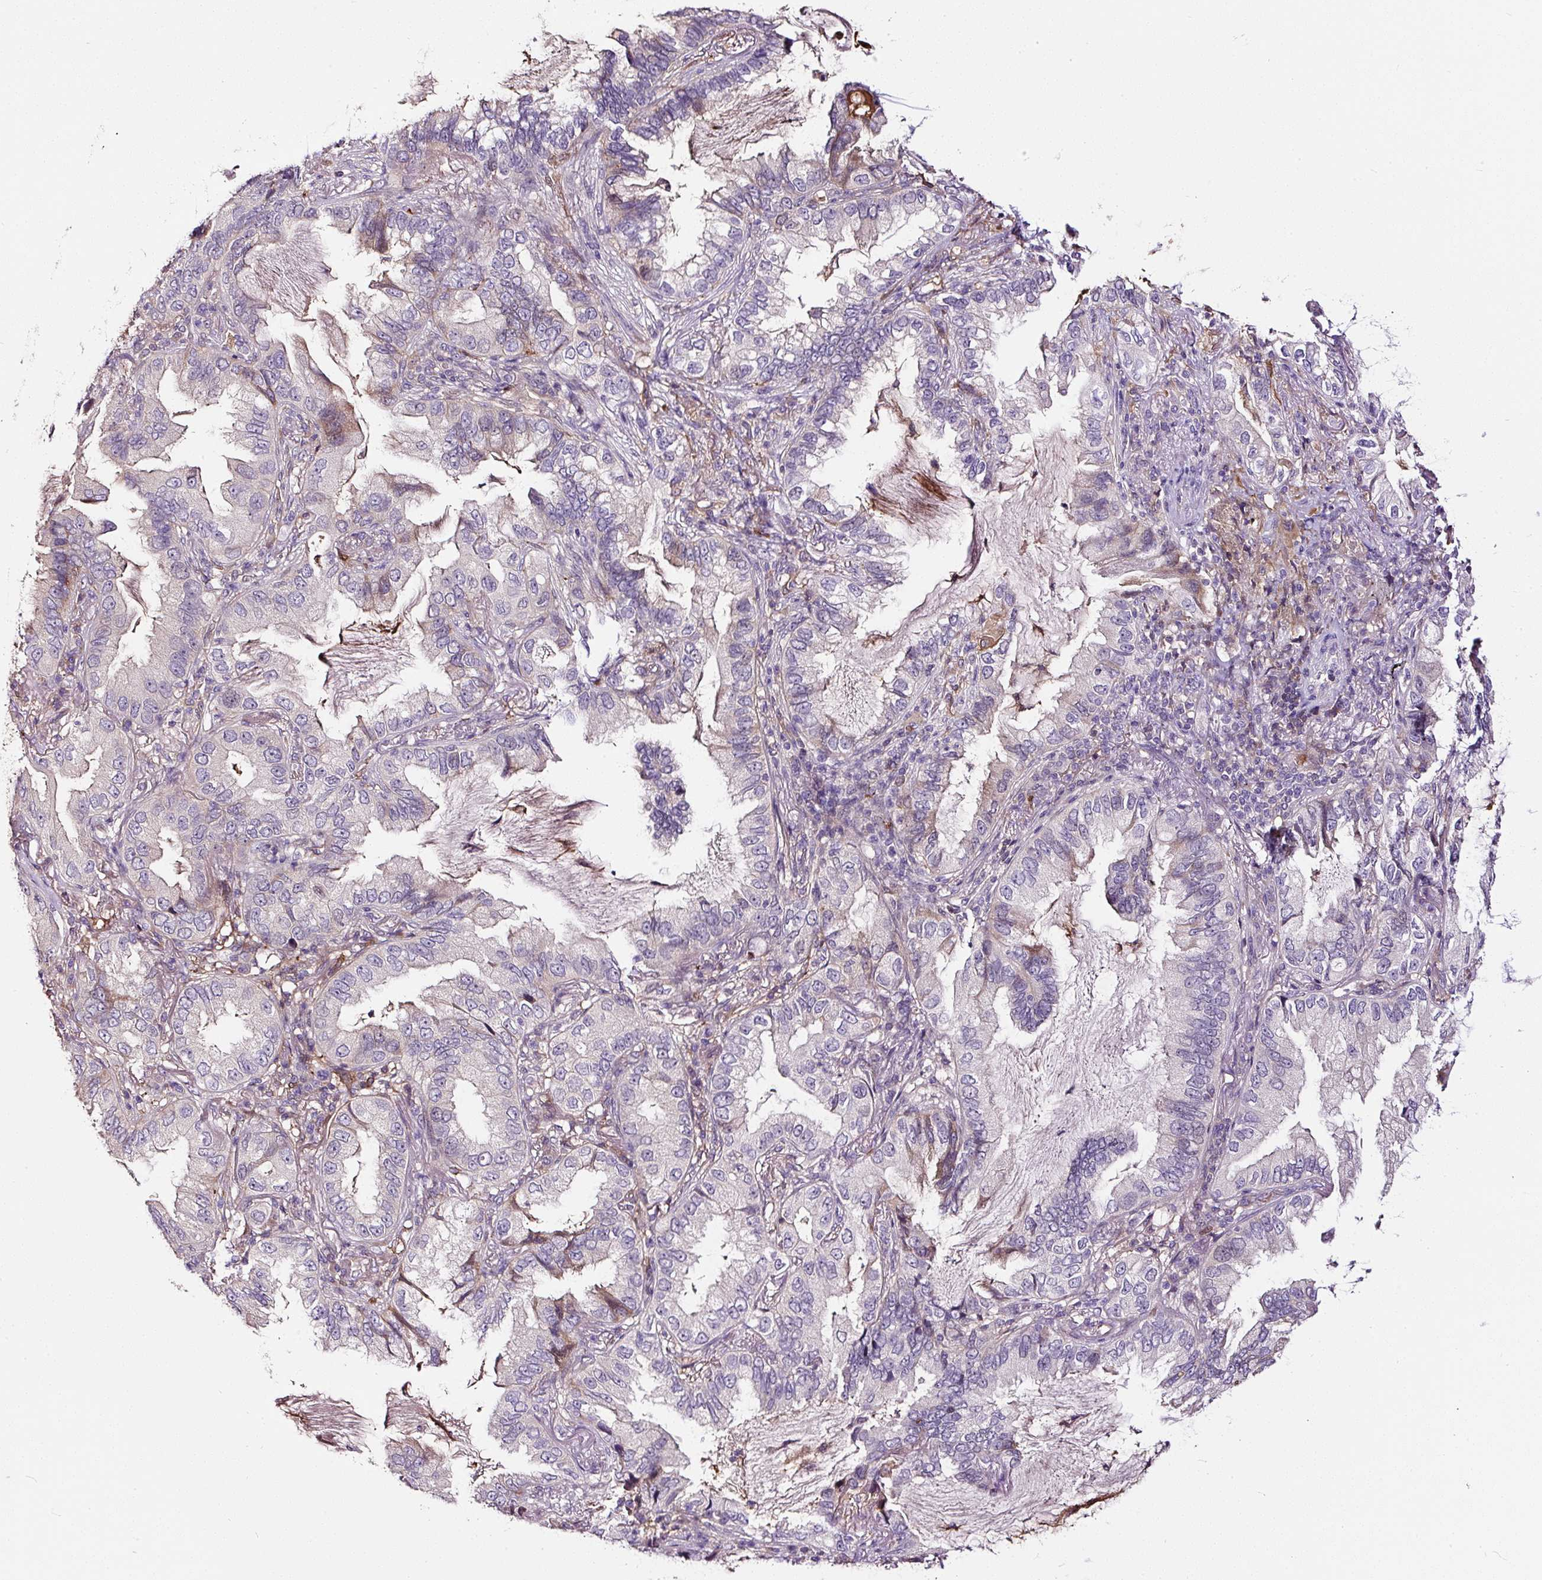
{"staining": {"intensity": "negative", "quantity": "none", "location": "none"}, "tissue": "lung cancer", "cell_type": "Tumor cells", "image_type": "cancer", "snomed": [{"axis": "morphology", "description": "Adenocarcinoma, NOS"}, {"axis": "topography", "description": "Lung"}], "caption": "Tumor cells show no significant positivity in lung adenocarcinoma. (Stains: DAB (3,3'-diaminobenzidine) immunohistochemistry (IHC) with hematoxylin counter stain, Microscopy: brightfield microscopy at high magnification).", "gene": "LRRC24", "patient": {"sex": "female", "age": 69}}